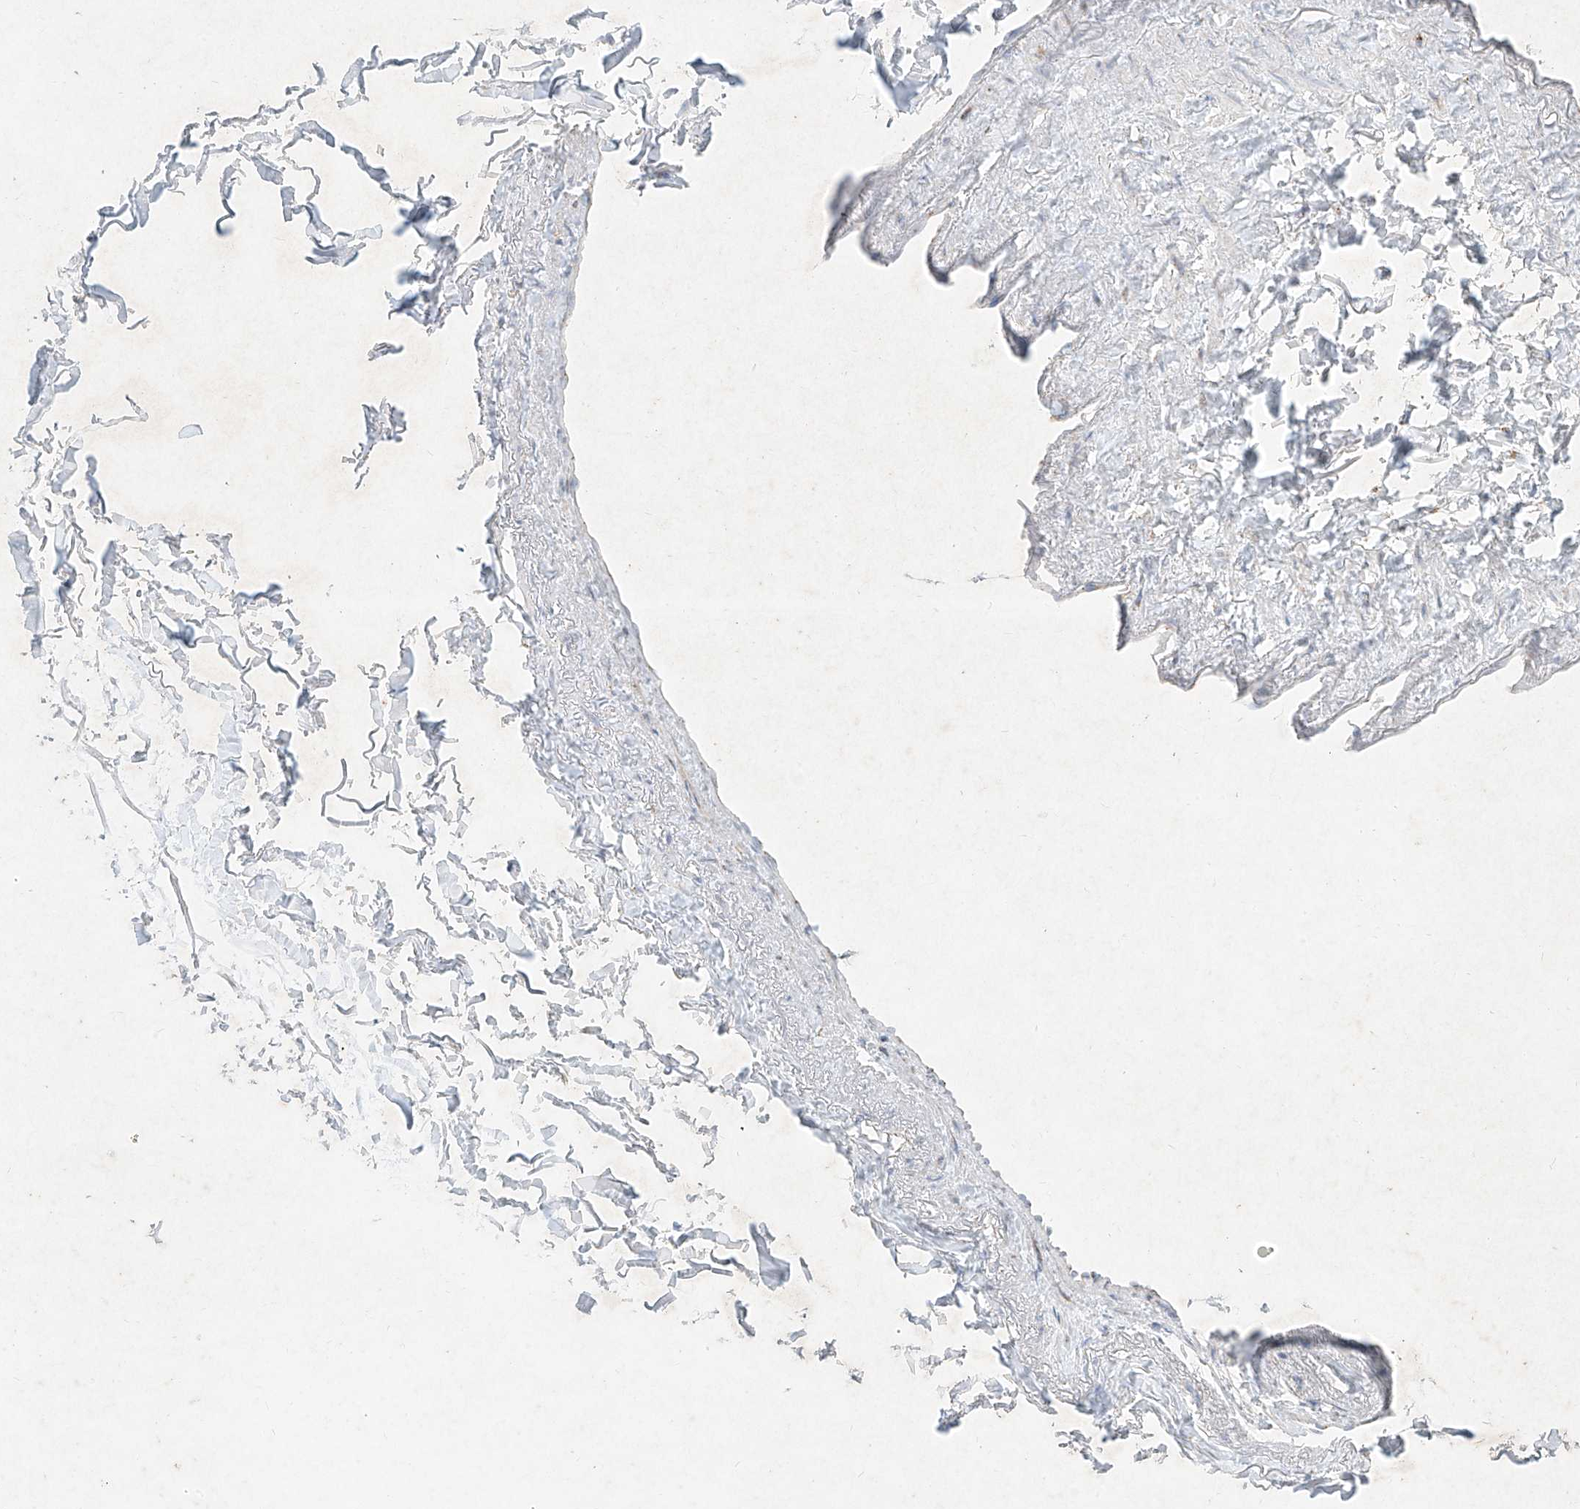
{"staining": {"intensity": "negative", "quantity": "none", "location": "none"}, "tissue": "adipose tissue", "cell_type": "Adipocytes", "image_type": "normal", "snomed": [{"axis": "morphology", "description": "Normal tissue, NOS"}, {"axis": "topography", "description": "Cartilage tissue"}, {"axis": "topography", "description": "Bronchus"}], "caption": "DAB (3,3'-diaminobenzidine) immunohistochemical staining of unremarkable adipose tissue displays no significant staining in adipocytes. Brightfield microscopy of immunohistochemistry (IHC) stained with DAB (brown) and hematoxylin (blue), captured at high magnification.", "gene": "PLEK", "patient": {"sex": "female", "age": 73}}